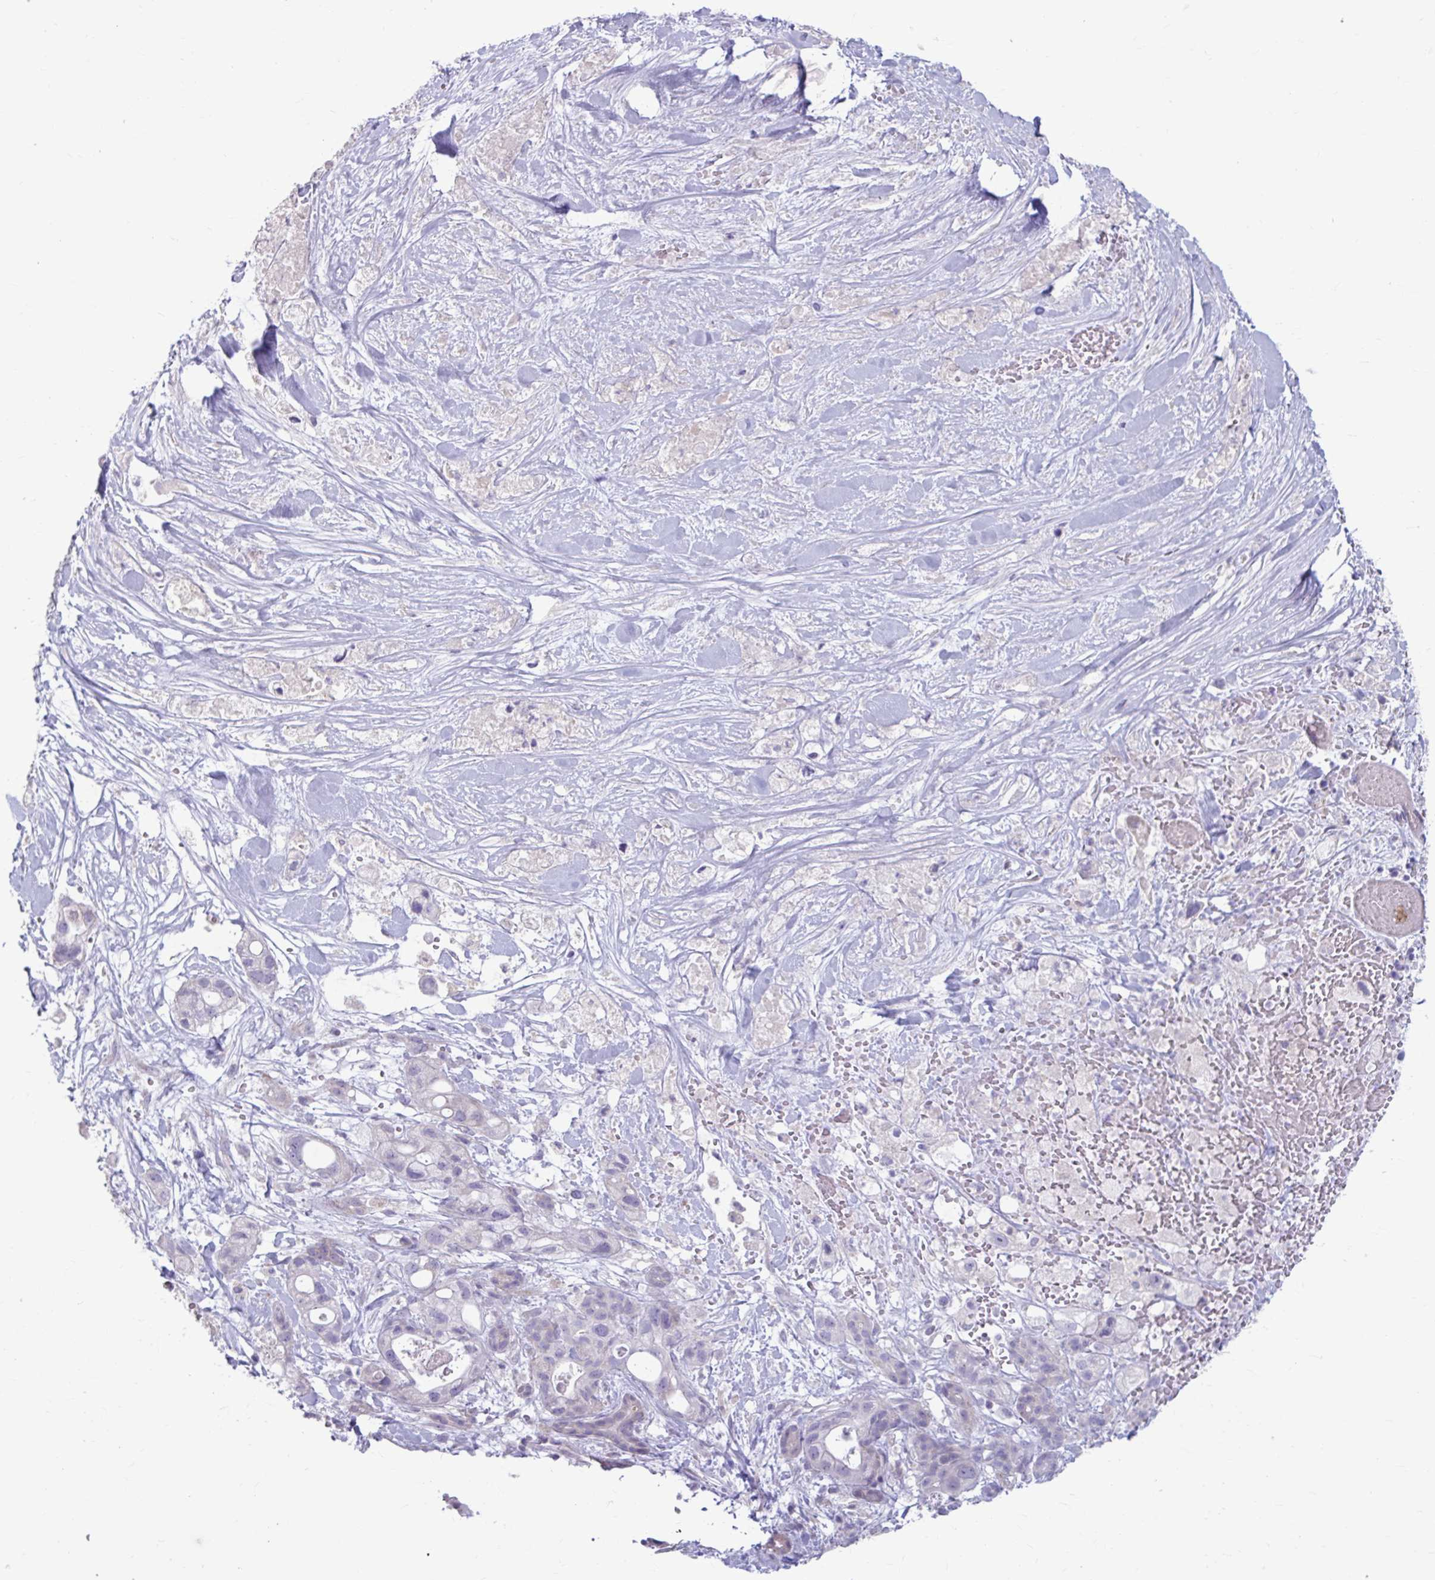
{"staining": {"intensity": "negative", "quantity": "none", "location": "none"}, "tissue": "pancreatic cancer", "cell_type": "Tumor cells", "image_type": "cancer", "snomed": [{"axis": "morphology", "description": "Adenocarcinoma, NOS"}, {"axis": "topography", "description": "Pancreas"}], "caption": "A high-resolution image shows immunohistochemistry (IHC) staining of pancreatic cancer (adenocarcinoma), which demonstrates no significant expression in tumor cells.", "gene": "MSMO1", "patient": {"sex": "male", "age": 44}}